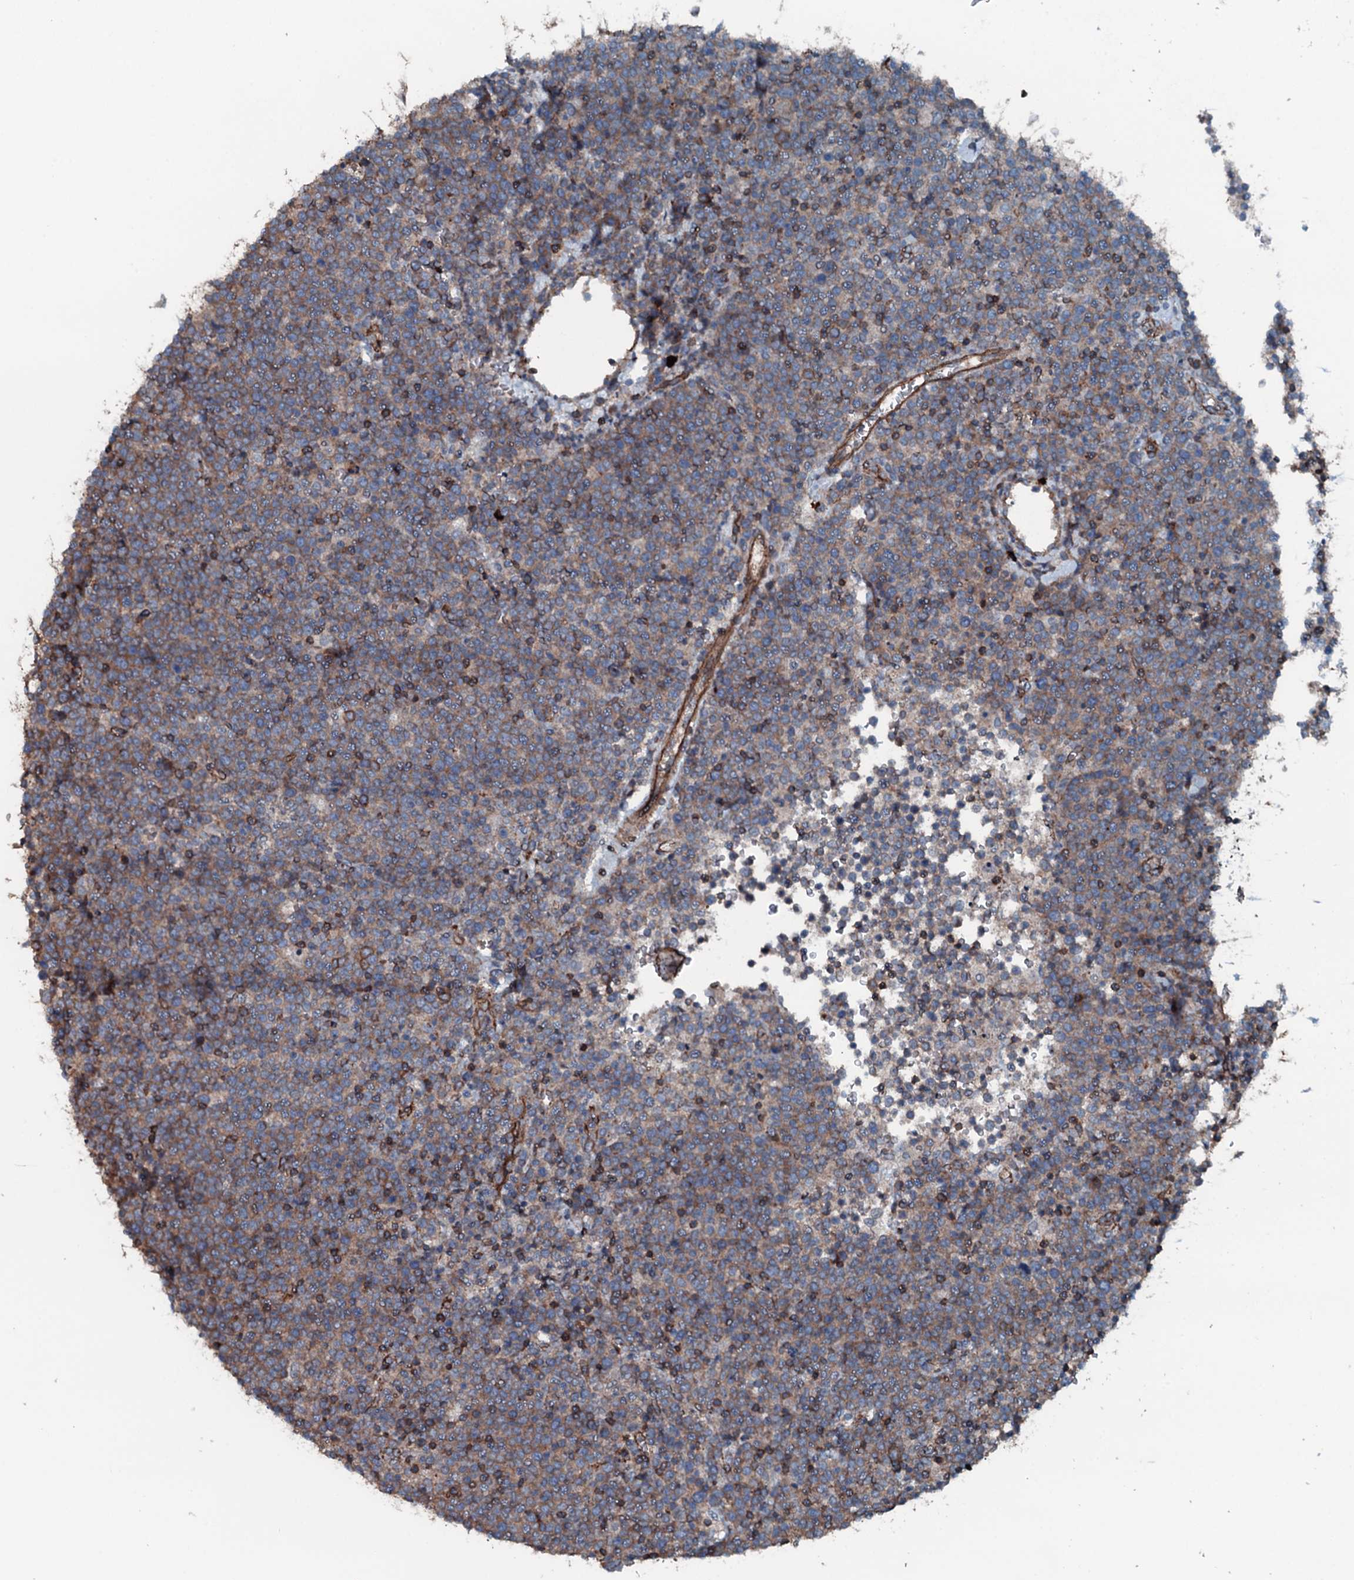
{"staining": {"intensity": "moderate", "quantity": "<25%", "location": "cytoplasmic/membranous"}, "tissue": "lymphoma", "cell_type": "Tumor cells", "image_type": "cancer", "snomed": [{"axis": "morphology", "description": "Malignant lymphoma, non-Hodgkin's type, High grade"}, {"axis": "topography", "description": "Lymph node"}], "caption": "High-grade malignant lymphoma, non-Hodgkin's type stained with a protein marker displays moderate staining in tumor cells.", "gene": "SLC25A38", "patient": {"sex": "male", "age": 61}}